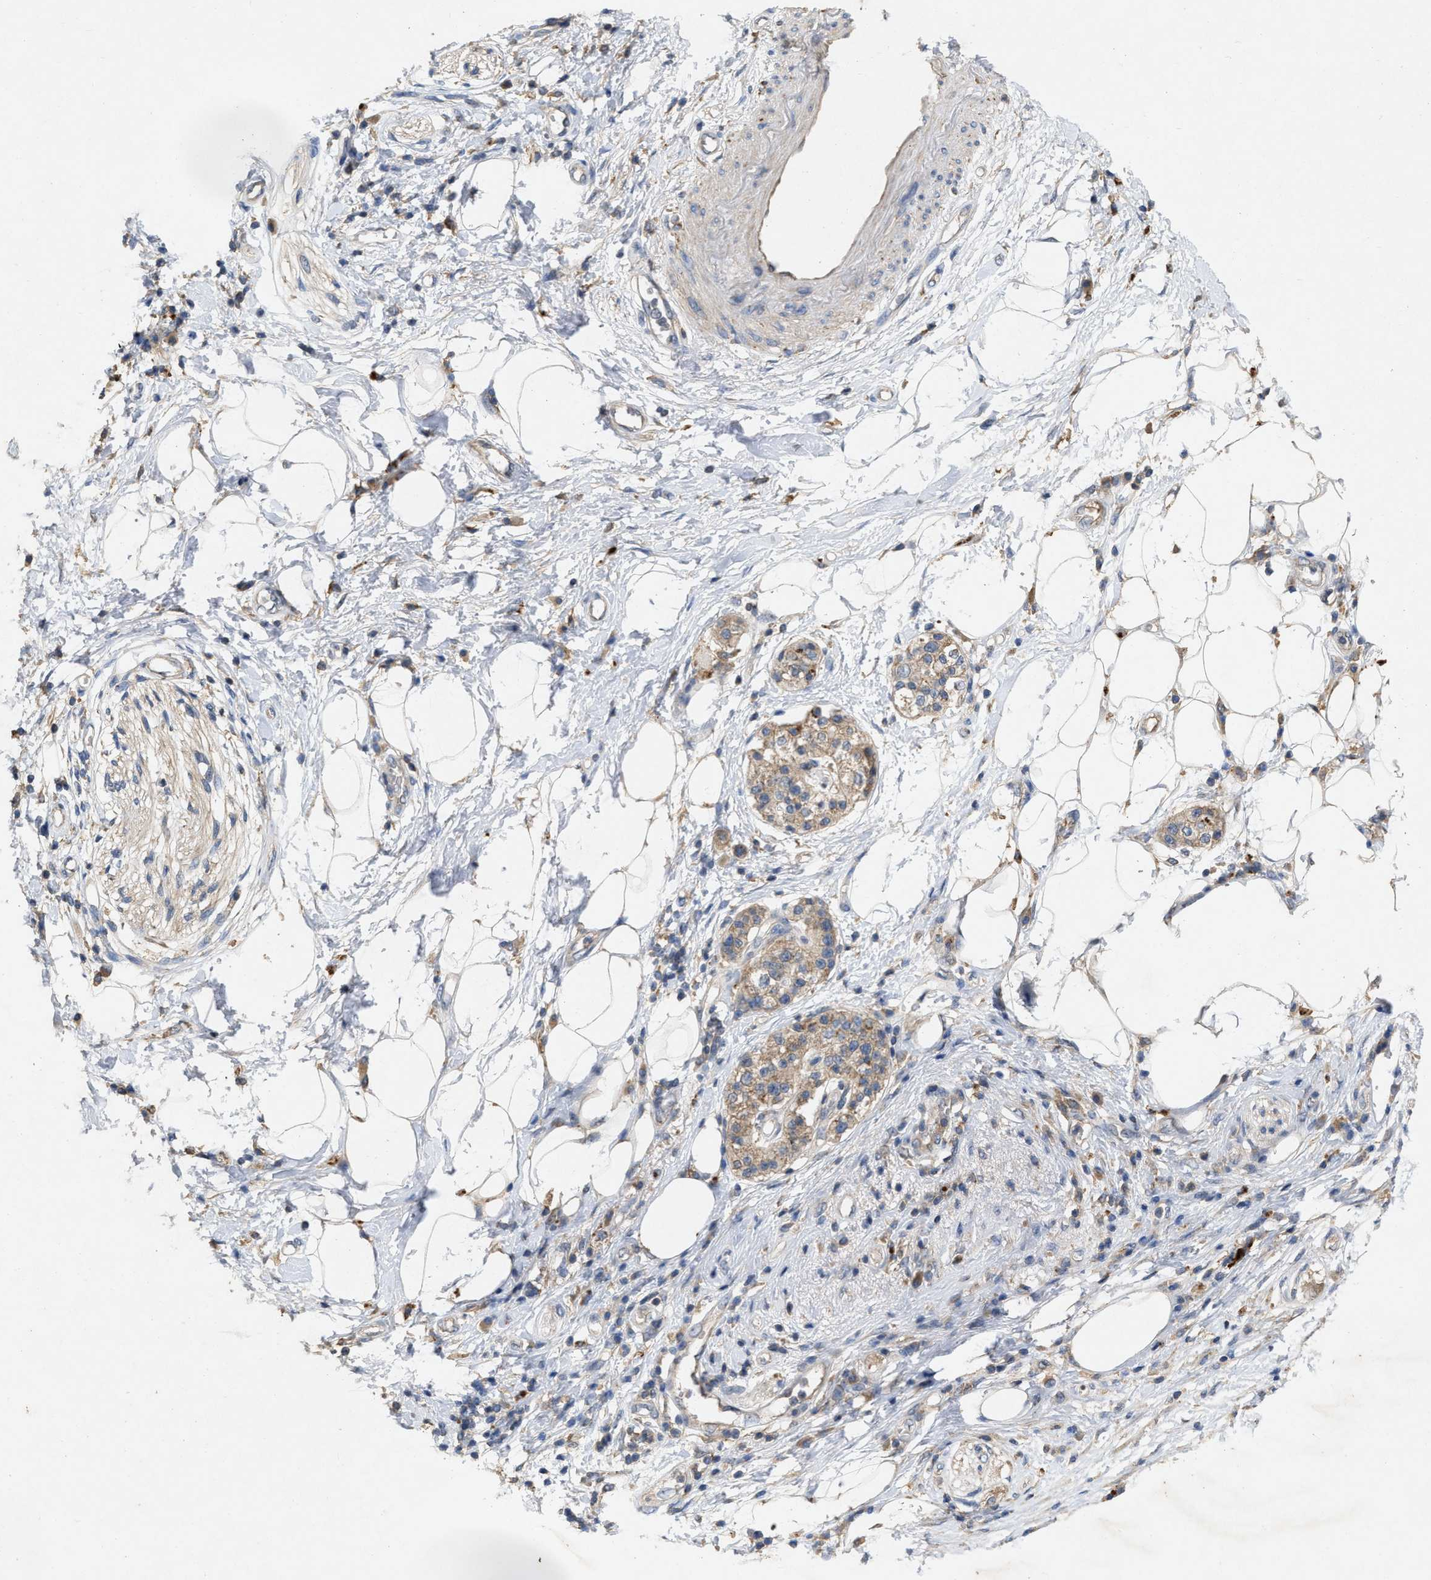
{"staining": {"intensity": "weak", "quantity": "25%-75%", "location": "cytoplasmic/membranous"}, "tissue": "pancreatic cancer", "cell_type": "Tumor cells", "image_type": "cancer", "snomed": [{"axis": "morphology", "description": "Normal tissue, NOS"}, {"axis": "morphology", "description": "Adenocarcinoma, NOS"}, {"axis": "topography", "description": "Pancreas"}, {"axis": "topography", "description": "Duodenum"}], "caption": "Protein staining exhibits weak cytoplasmic/membranous staining in about 25%-75% of tumor cells in pancreatic cancer.", "gene": "LPAR2", "patient": {"sex": "female", "age": 60}}